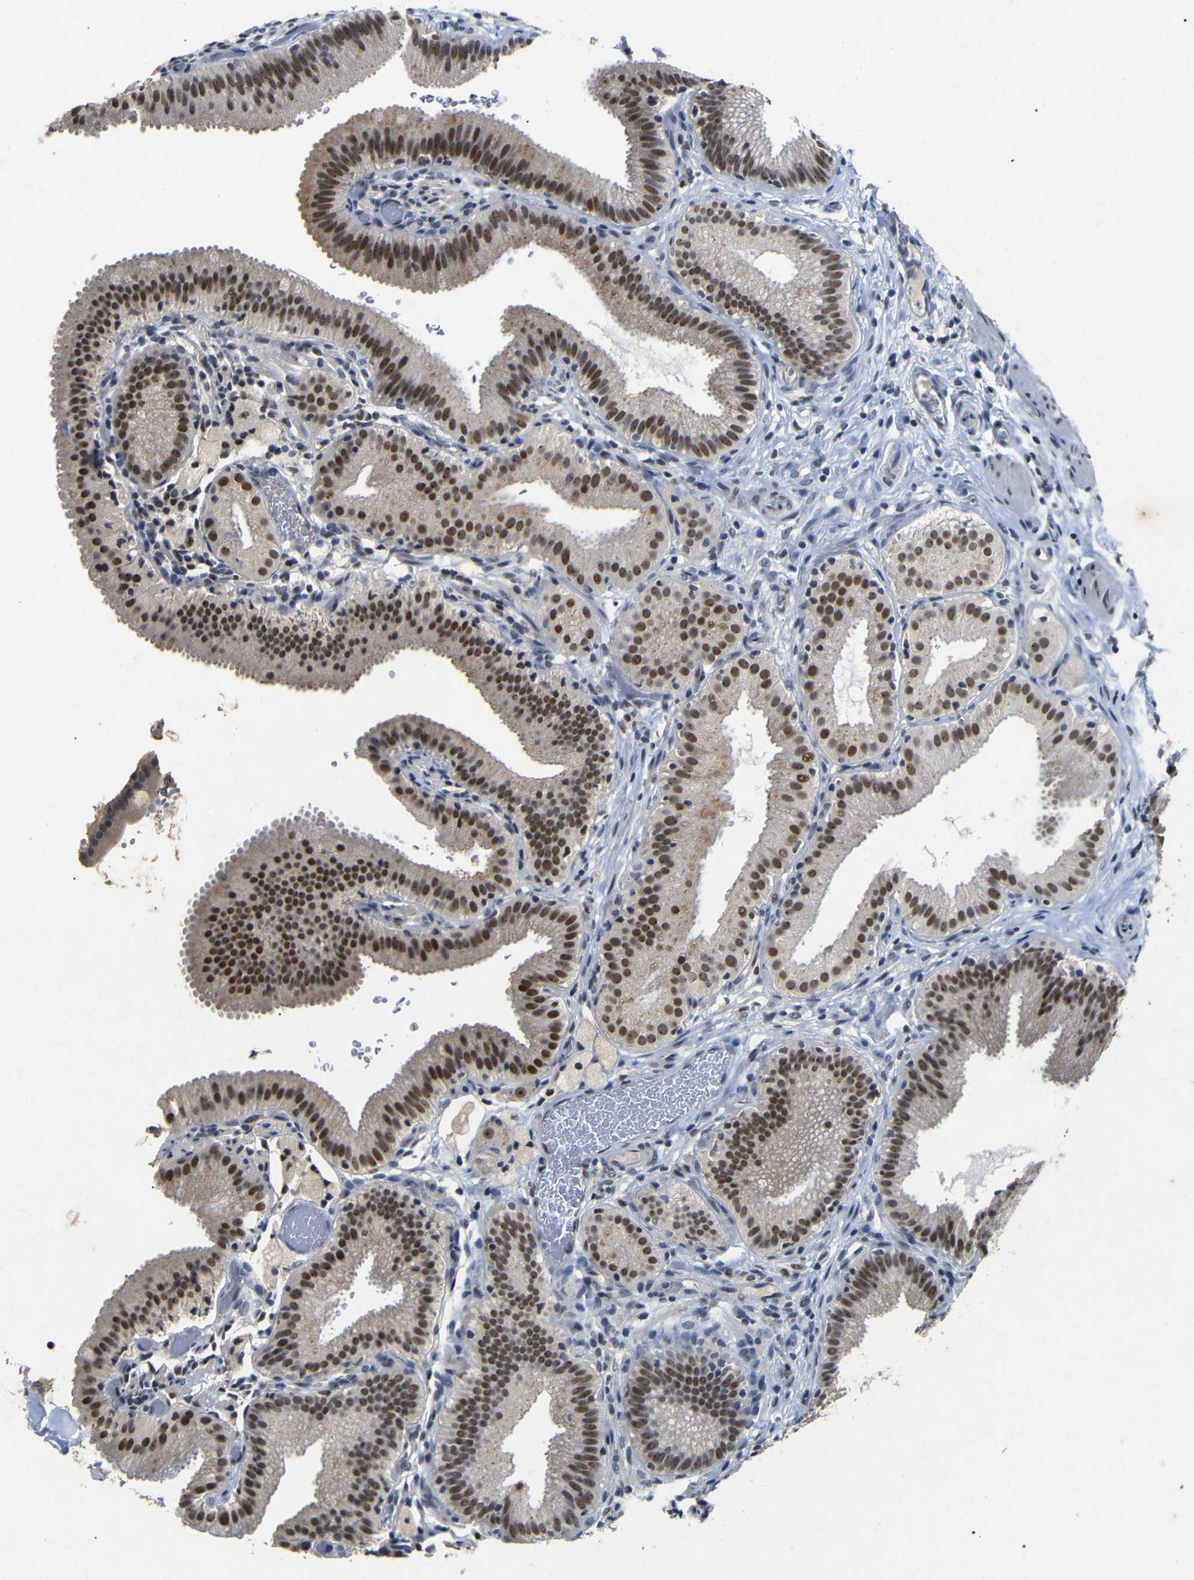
{"staining": {"intensity": "strong", "quantity": ">75%", "location": "nuclear"}, "tissue": "gallbladder", "cell_type": "Glandular cells", "image_type": "normal", "snomed": [{"axis": "morphology", "description": "Normal tissue, NOS"}, {"axis": "topography", "description": "Gallbladder"}], "caption": "IHC of normal human gallbladder shows high levels of strong nuclear positivity in about >75% of glandular cells. (IHC, brightfield microscopy, high magnification).", "gene": "PARN", "patient": {"sex": "male", "age": 54}}